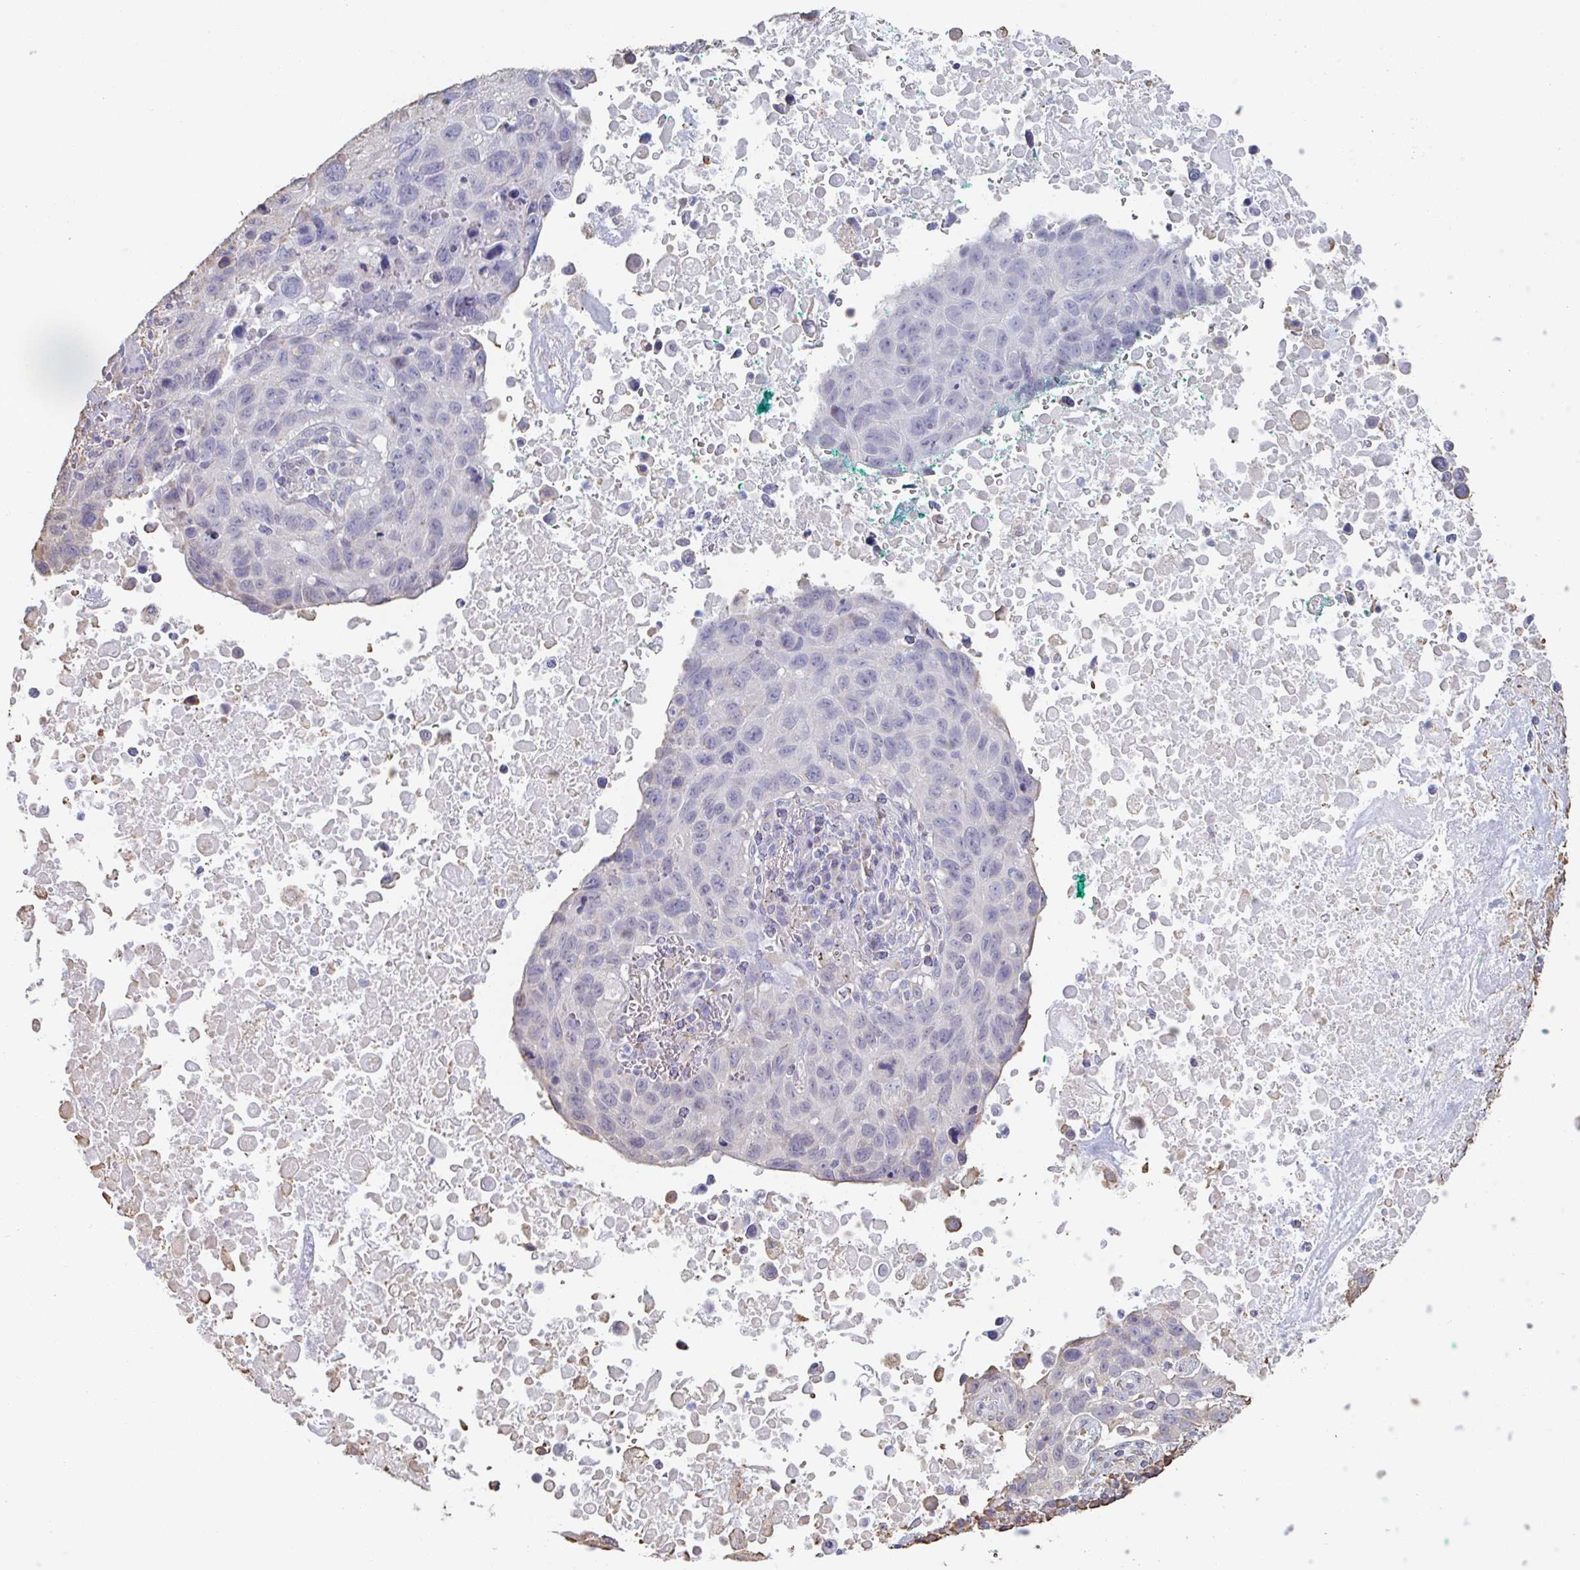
{"staining": {"intensity": "negative", "quantity": "none", "location": "none"}, "tissue": "lung cancer", "cell_type": "Tumor cells", "image_type": "cancer", "snomed": [{"axis": "morphology", "description": "Squamous cell carcinoma, NOS"}, {"axis": "topography", "description": "Lung"}], "caption": "The histopathology image exhibits no significant expression in tumor cells of squamous cell carcinoma (lung).", "gene": "RAB5IF", "patient": {"sex": "male", "age": 66}}